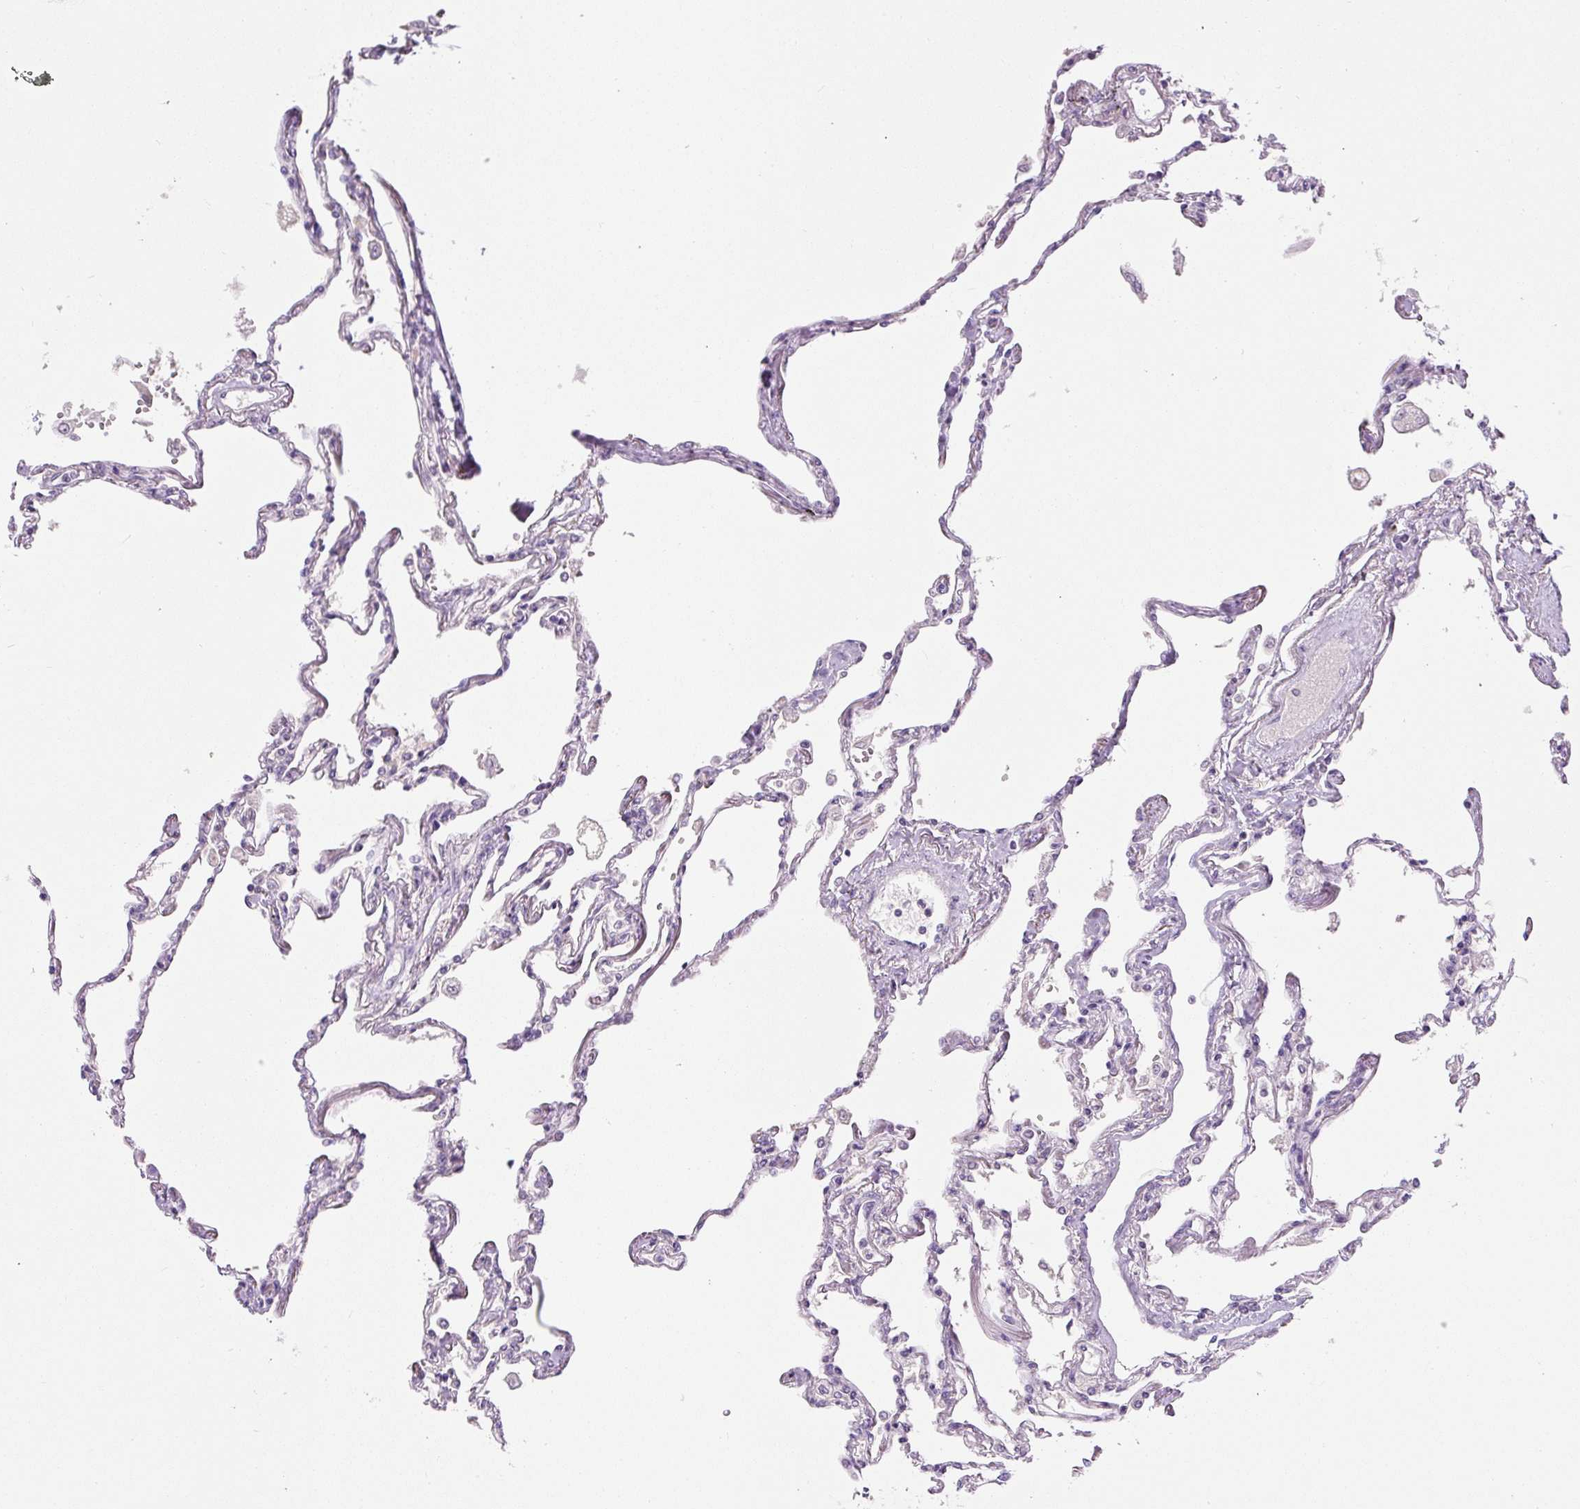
{"staining": {"intensity": "weak", "quantity": "25%-75%", "location": "cytoplasmic/membranous"}, "tissue": "lung", "cell_type": "Alveolar cells", "image_type": "normal", "snomed": [{"axis": "morphology", "description": "Normal tissue, NOS"}, {"axis": "topography", "description": "Lung"}], "caption": "The micrograph exhibits a brown stain indicating the presence of a protein in the cytoplasmic/membranous of alveolar cells in lung. The protein of interest is shown in brown color, while the nuclei are stained blue.", "gene": "FABP7", "patient": {"sex": "female", "age": 67}}